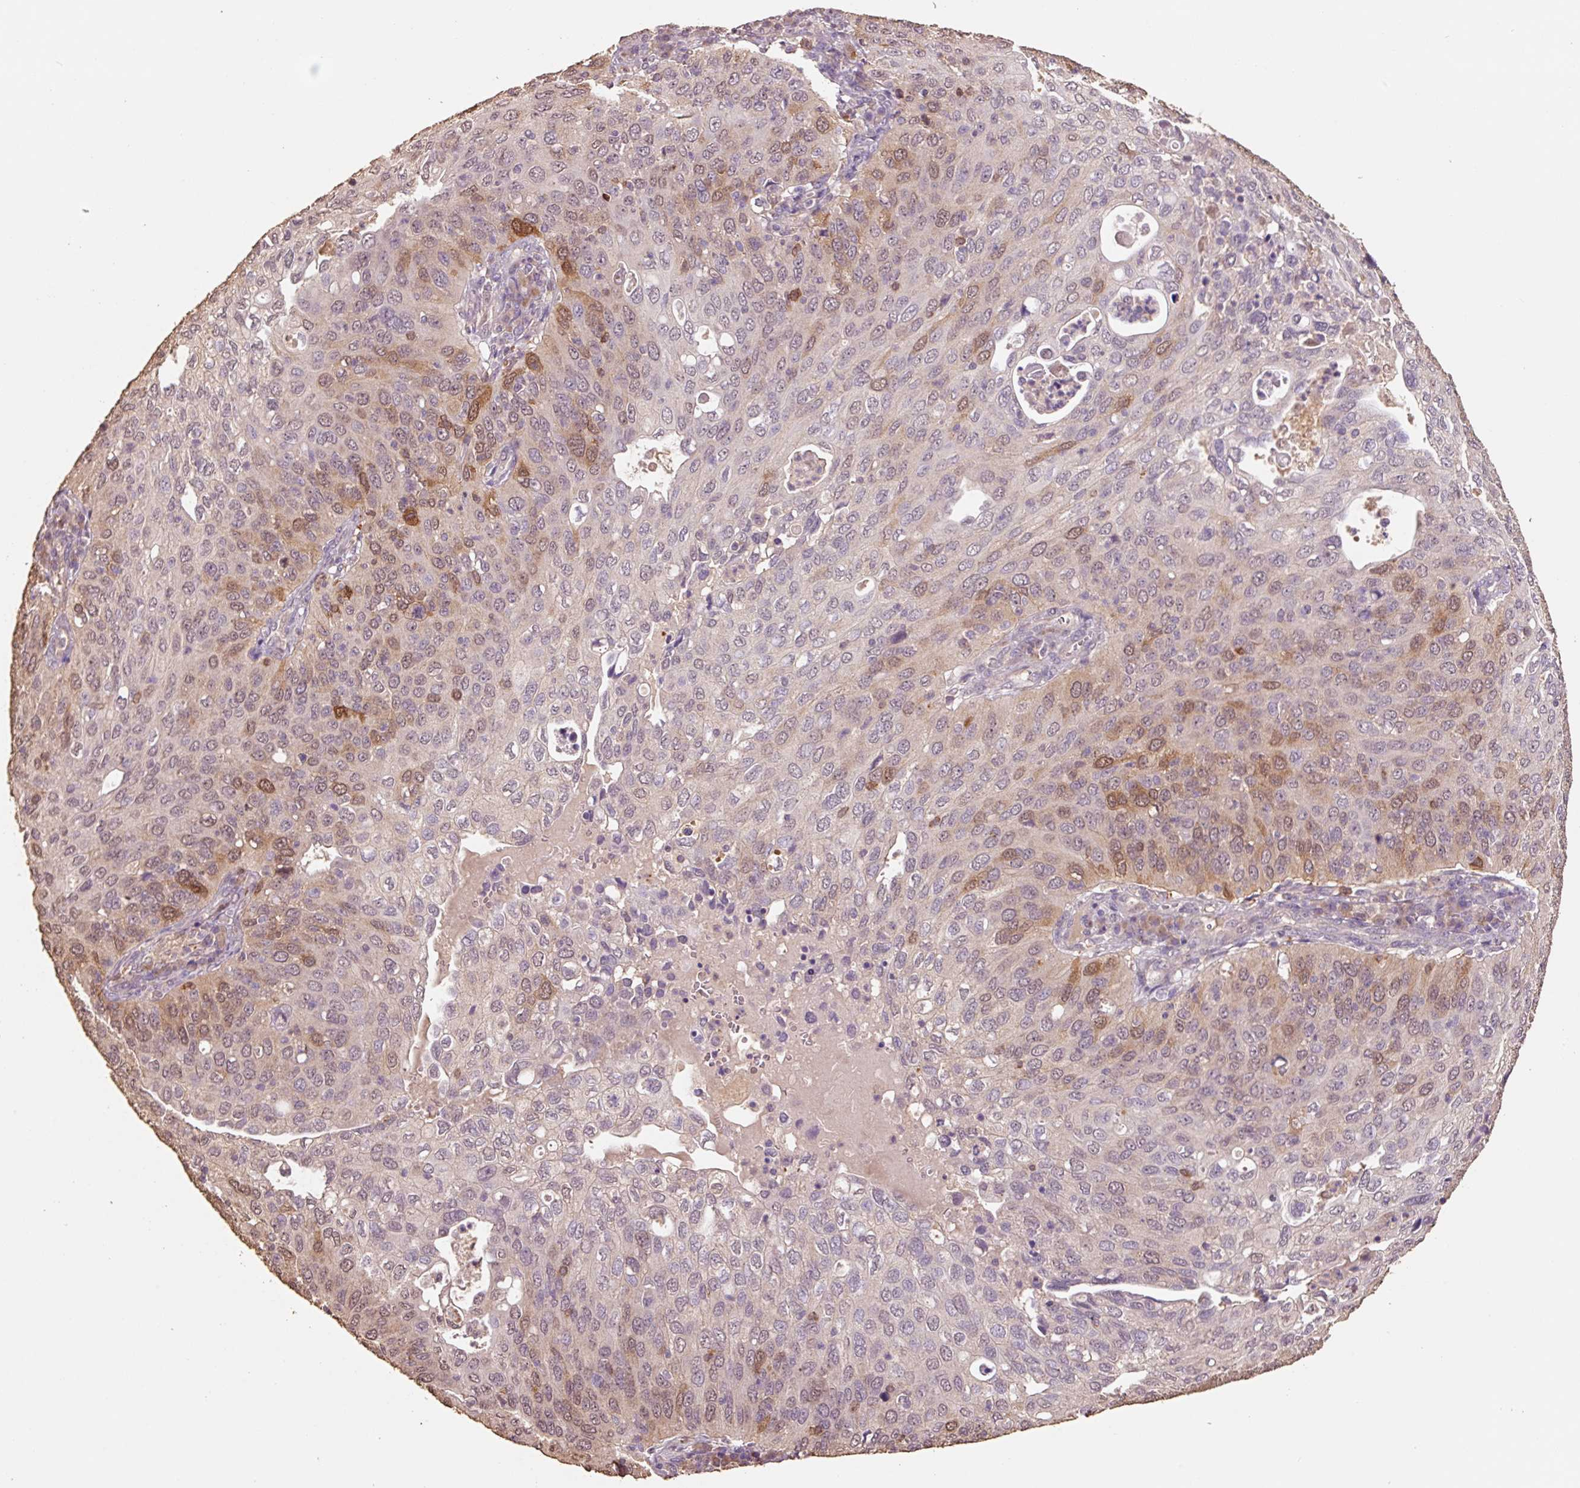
{"staining": {"intensity": "moderate", "quantity": "25%-75%", "location": "cytoplasmic/membranous,nuclear"}, "tissue": "cervical cancer", "cell_type": "Tumor cells", "image_type": "cancer", "snomed": [{"axis": "morphology", "description": "Squamous cell carcinoma, NOS"}, {"axis": "topography", "description": "Cervix"}], "caption": "Squamous cell carcinoma (cervical) stained with a brown dye demonstrates moderate cytoplasmic/membranous and nuclear positive positivity in approximately 25%-75% of tumor cells.", "gene": "HERC2", "patient": {"sex": "female", "age": 36}}